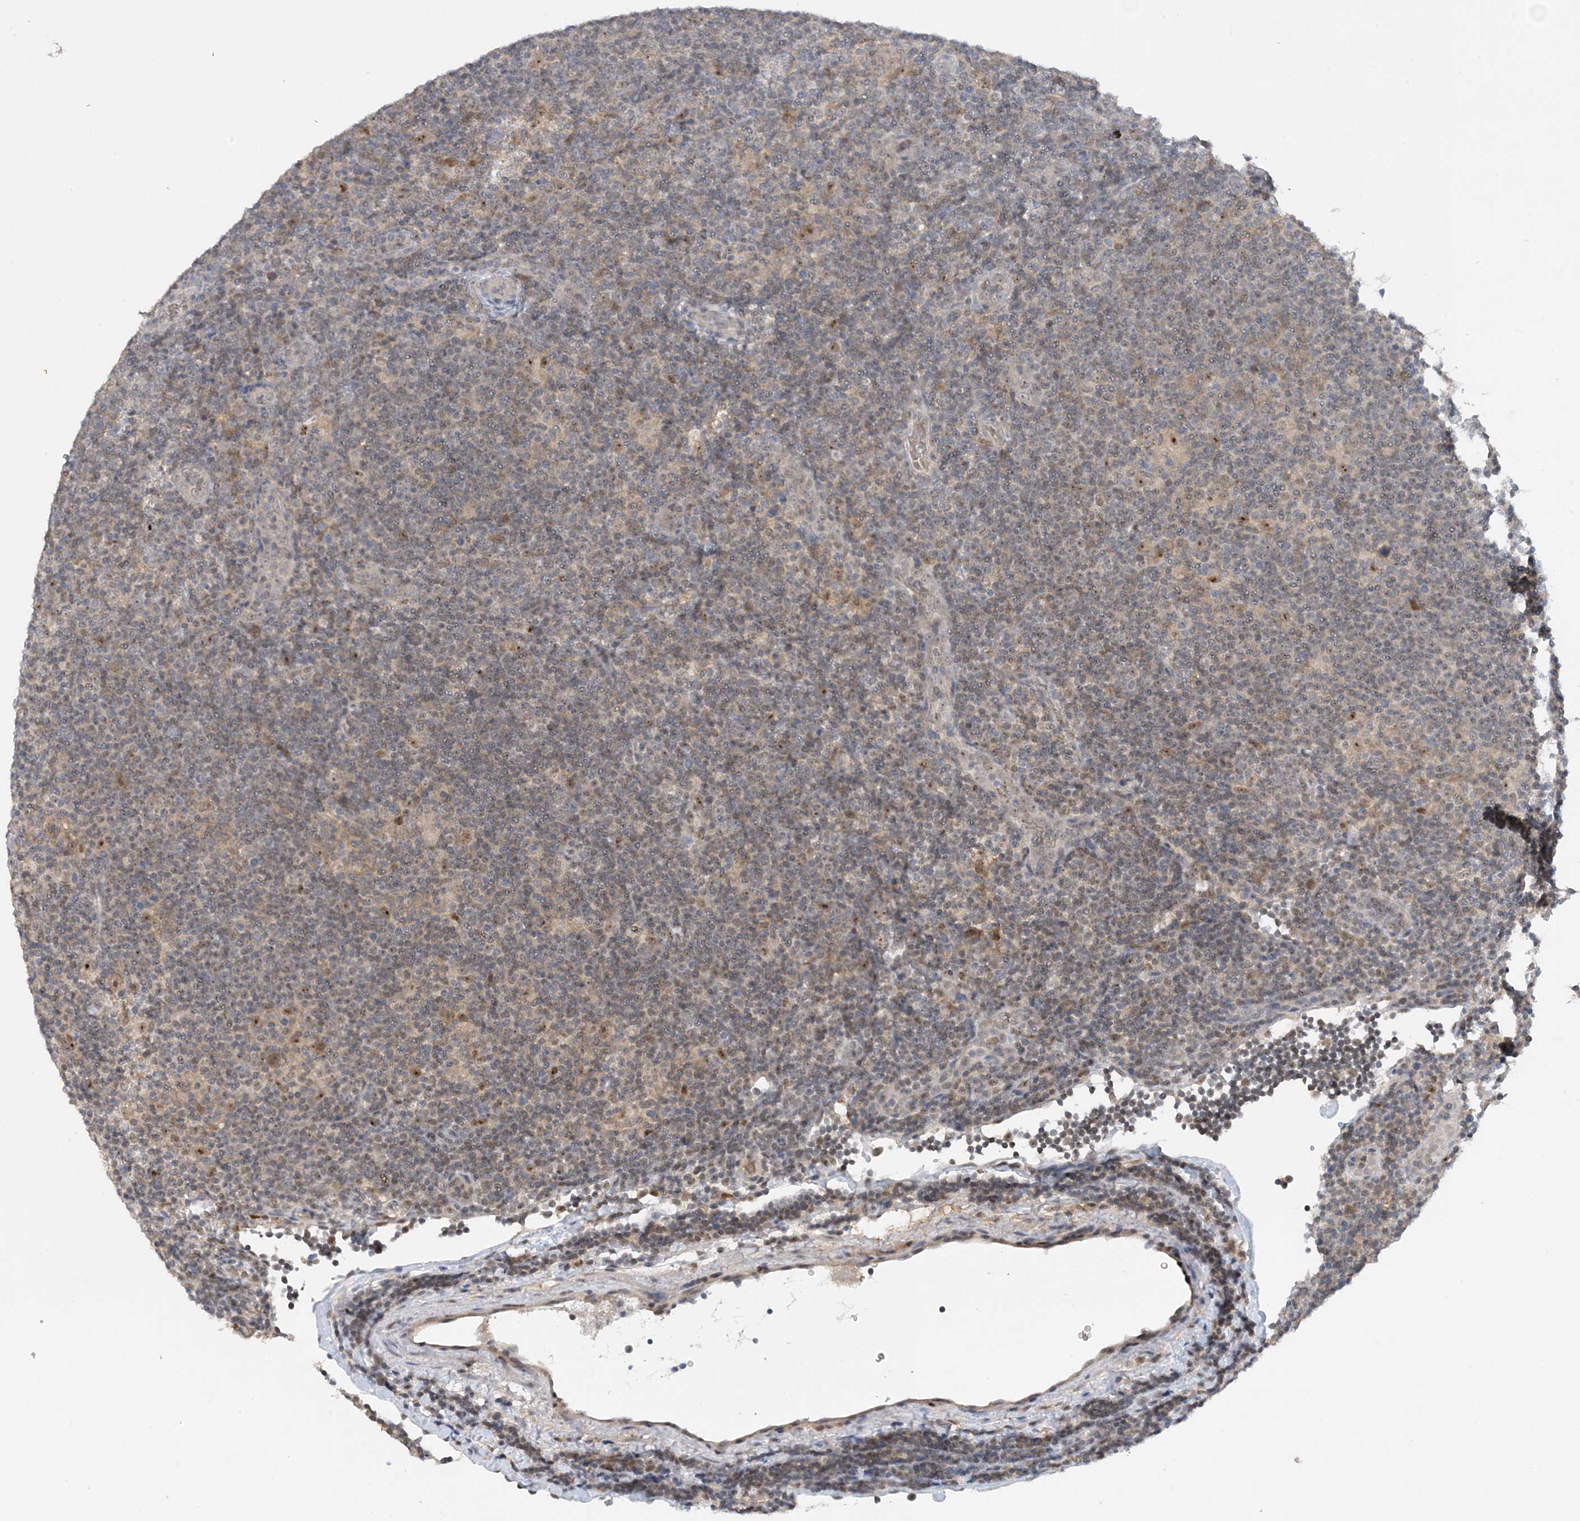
{"staining": {"intensity": "moderate", "quantity": "<25%", "location": "cytoplasmic/membranous,nuclear"}, "tissue": "lymphoma", "cell_type": "Tumor cells", "image_type": "cancer", "snomed": [{"axis": "morphology", "description": "Hodgkin's disease, NOS"}, {"axis": "topography", "description": "Lymph node"}], "caption": "A histopathology image of human Hodgkin's disease stained for a protein reveals moderate cytoplasmic/membranous and nuclear brown staining in tumor cells.", "gene": "UBE2E1", "patient": {"sex": "female", "age": 57}}